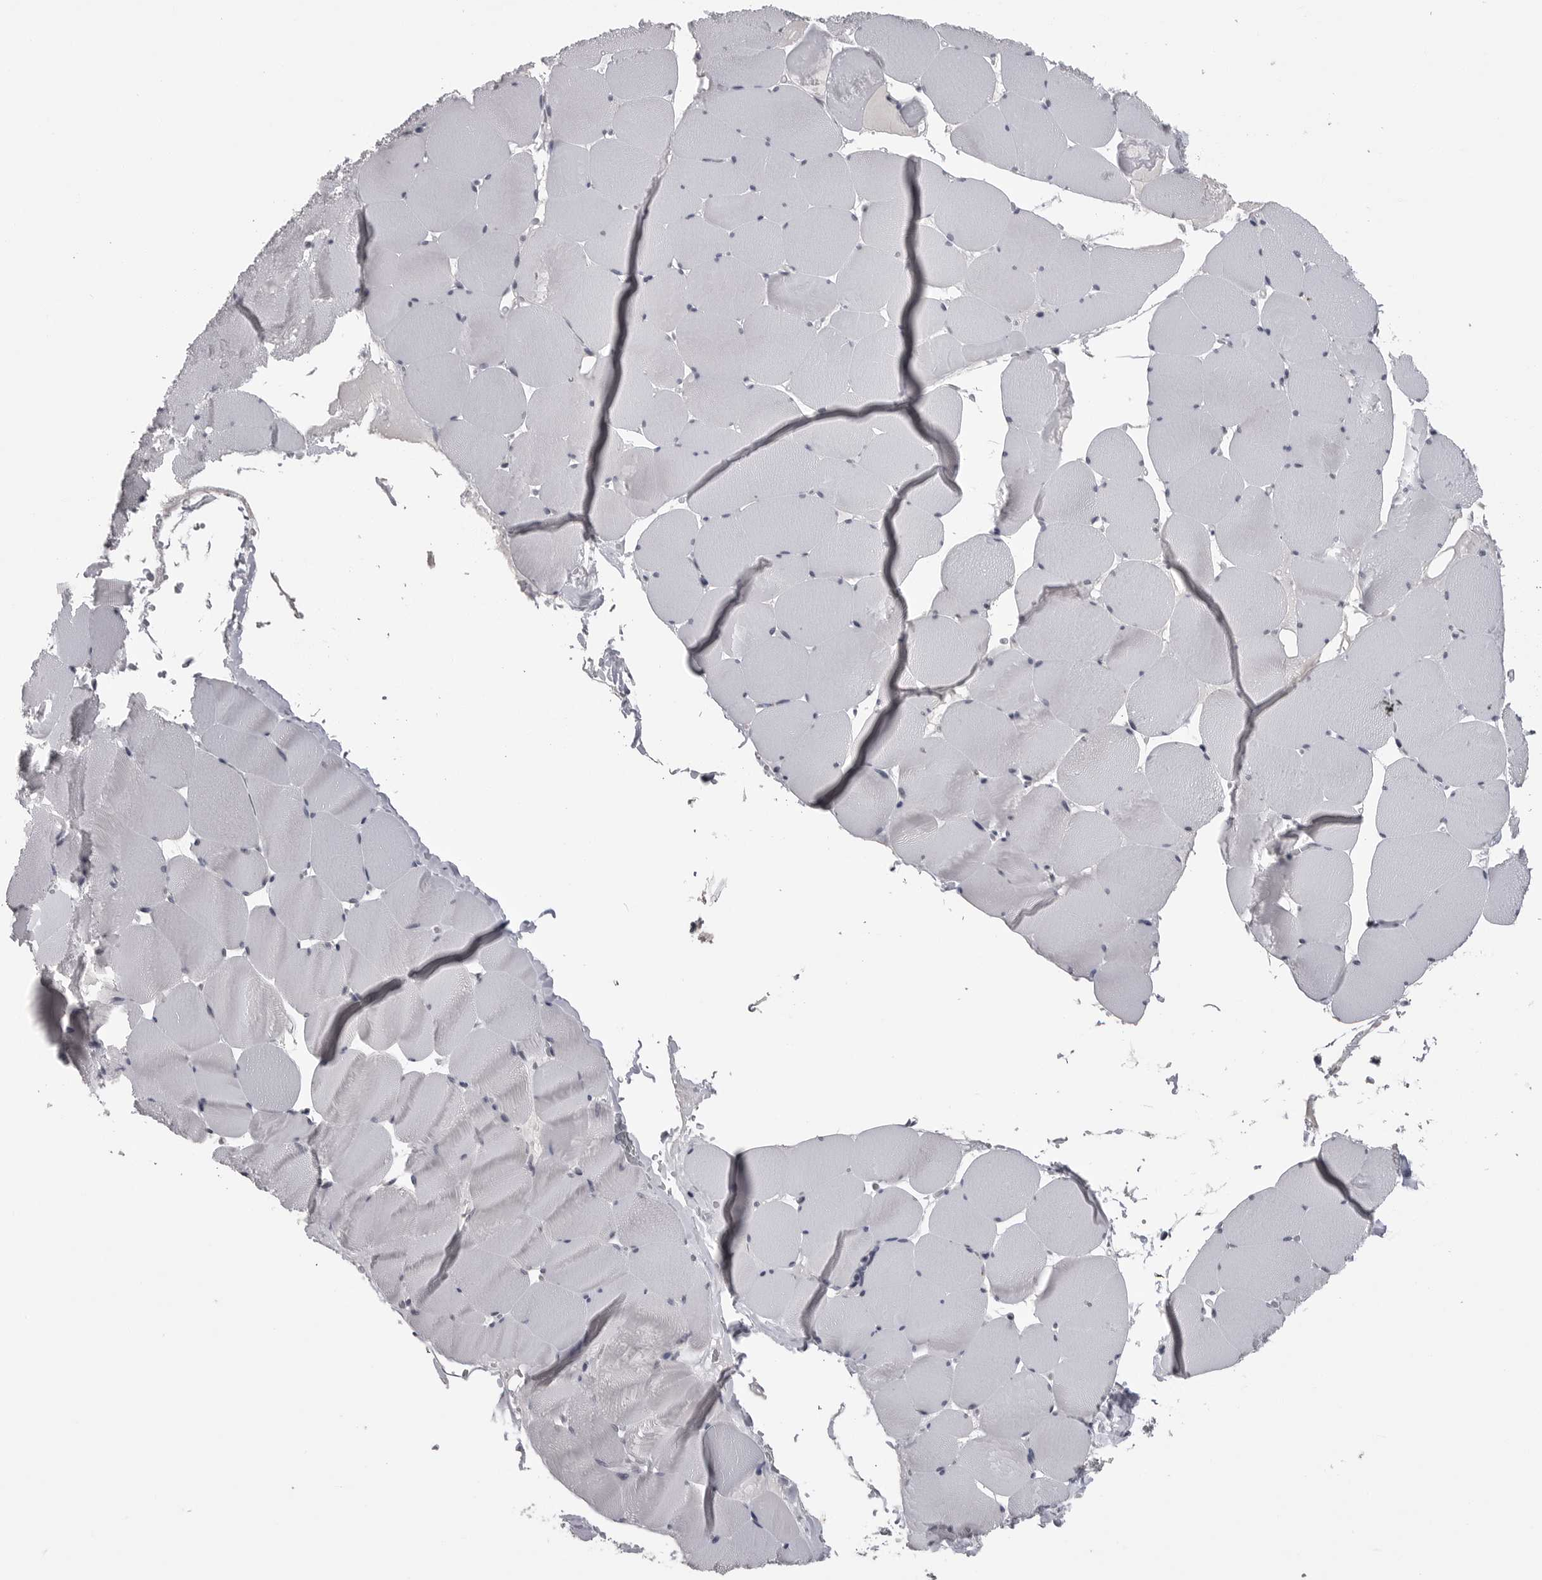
{"staining": {"intensity": "negative", "quantity": "none", "location": "none"}, "tissue": "skeletal muscle", "cell_type": "Myocytes", "image_type": "normal", "snomed": [{"axis": "morphology", "description": "Normal tissue, NOS"}, {"axis": "topography", "description": "Skeletal muscle"}], "caption": "Immunohistochemistry (IHC) image of normal skeletal muscle stained for a protein (brown), which displays no positivity in myocytes. (DAB (3,3'-diaminobenzidine) immunohistochemistry (IHC) with hematoxylin counter stain).", "gene": "DLG2", "patient": {"sex": "male", "age": 62}}